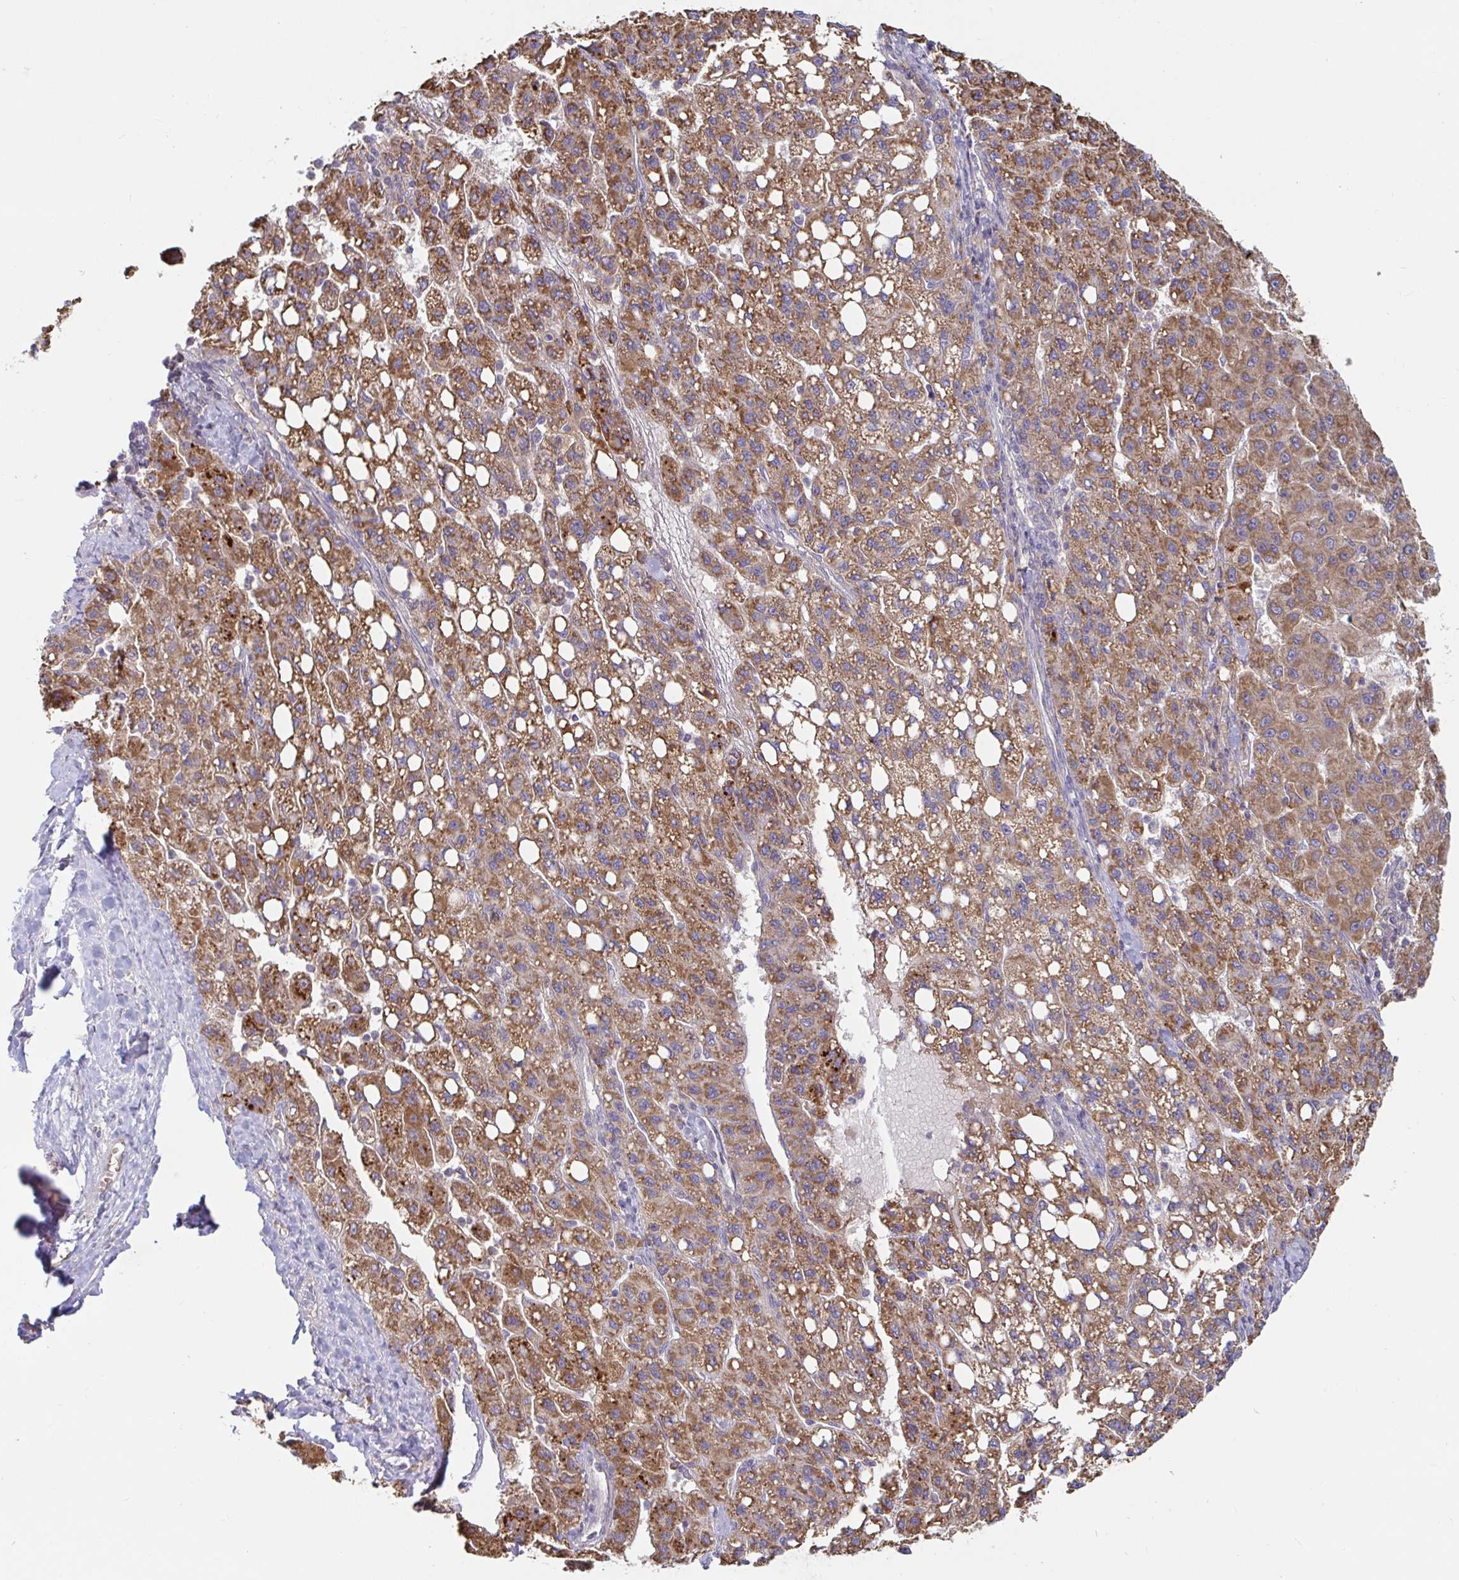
{"staining": {"intensity": "moderate", "quantity": ">75%", "location": "cytoplasmic/membranous"}, "tissue": "liver cancer", "cell_type": "Tumor cells", "image_type": "cancer", "snomed": [{"axis": "morphology", "description": "Carcinoma, Hepatocellular, NOS"}, {"axis": "topography", "description": "Liver"}], "caption": "An IHC micrograph of neoplastic tissue is shown. Protein staining in brown shows moderate cytoplasmic/membranous positivity in liver cancer (hepatocellular carcinoma) within tumor cells.", "gene": "LARP1", "patient": {"sex": "female", "age": 82}}